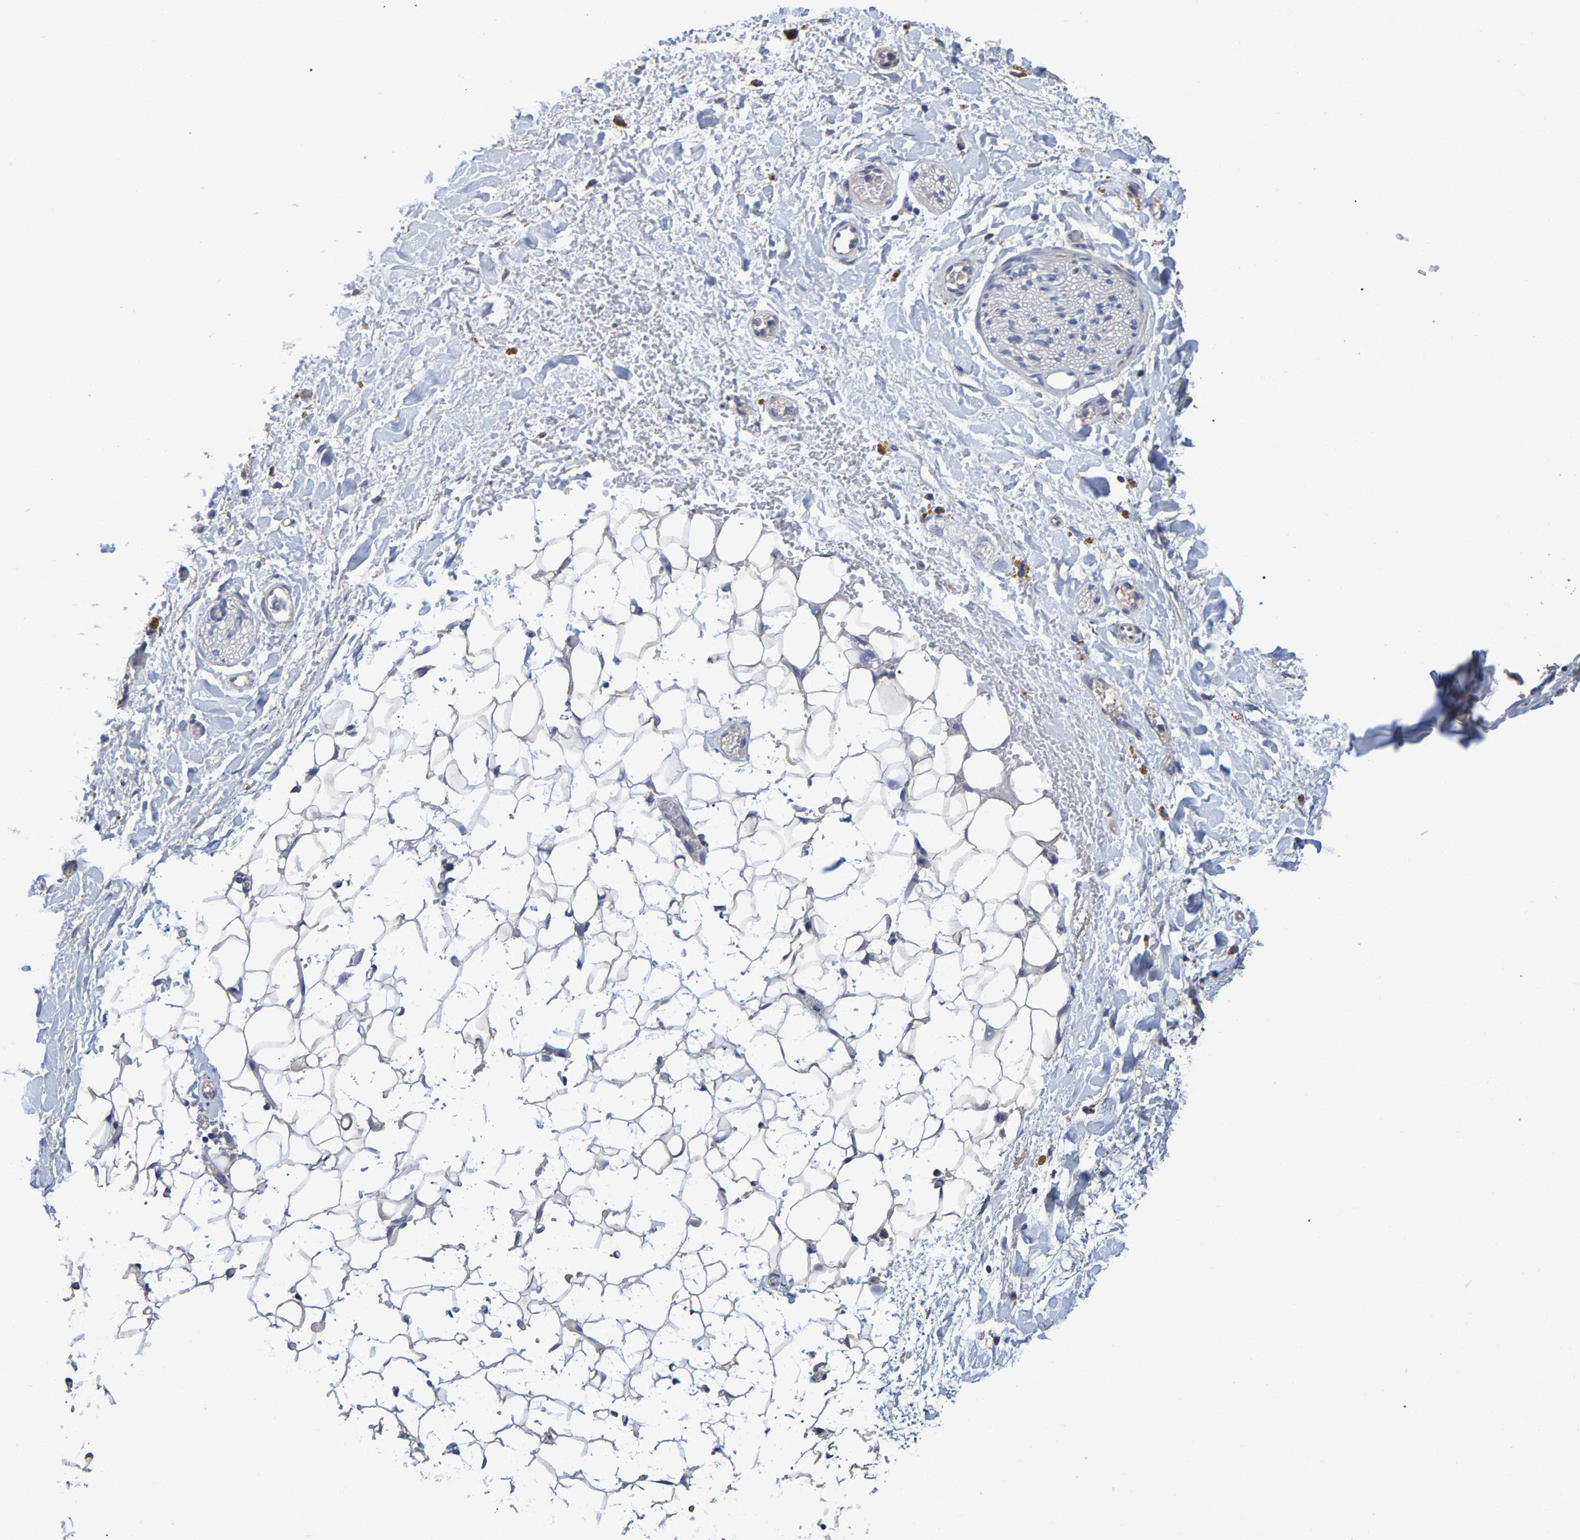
{"staining": {"intensity": "negative", "quantity": "none", "location": "none"}, "tissue": "adipose tissue", "cell_type": "Adipocytes", "image_type": "normal", "snomed": [{"axis": "morphology", "description": "Normal tissue, NOS"}, {"axis": "topography", "description": "Kidney"}, {"axis": "topography", "description": "Peripheral nerve tissue"}], "caption": "IHC image of normal human adipose tissue stained for a protein (brown), which exhibits no staining in adipocytes.", "gene": "HEMGN", "patient": {"sex": "male", "age": 7}}